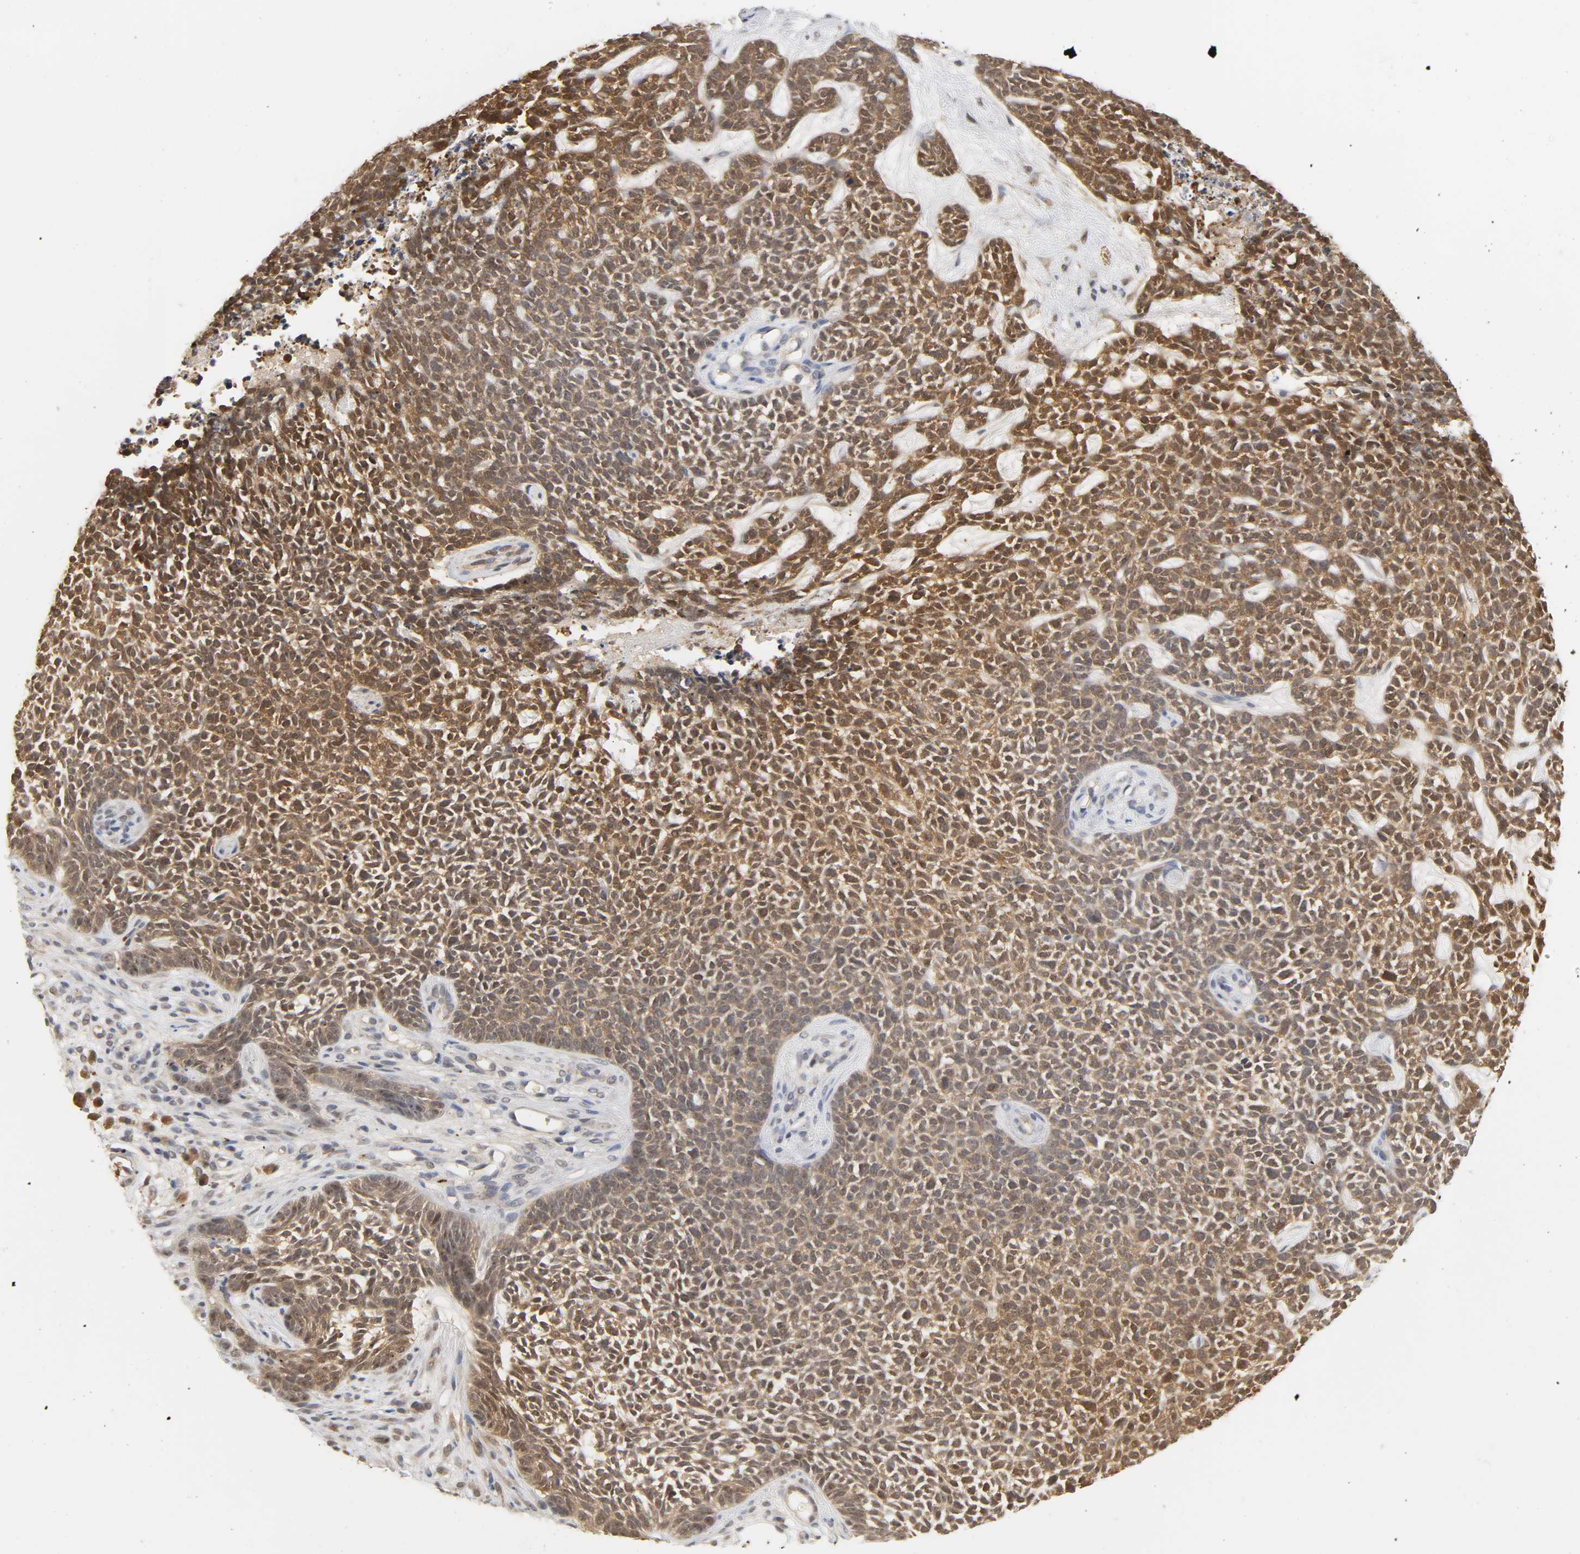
{"staining": {"intensity": "moderate", "quantity": ">75%", "location": "cytoplasmic/membranous"}, "tissue": "skin cancer", "cell_type": "Tumor cells", "image_type": "cancer", "snomed": [{"axis": "morphology", "description": "Basal cell carcinoma"}, {"axis": "topography", "description": "Skin"}], "caption": "Protein analysis of basal cell carcinoma (skin) tissue exhibits moderate cytoplasmic/membranous expression in approximately >75% of tumor cells. (IHC, brightfield microscopy, high magnification).", "gene": "MIF", "patient": {"sex": "female", "age": 84}}